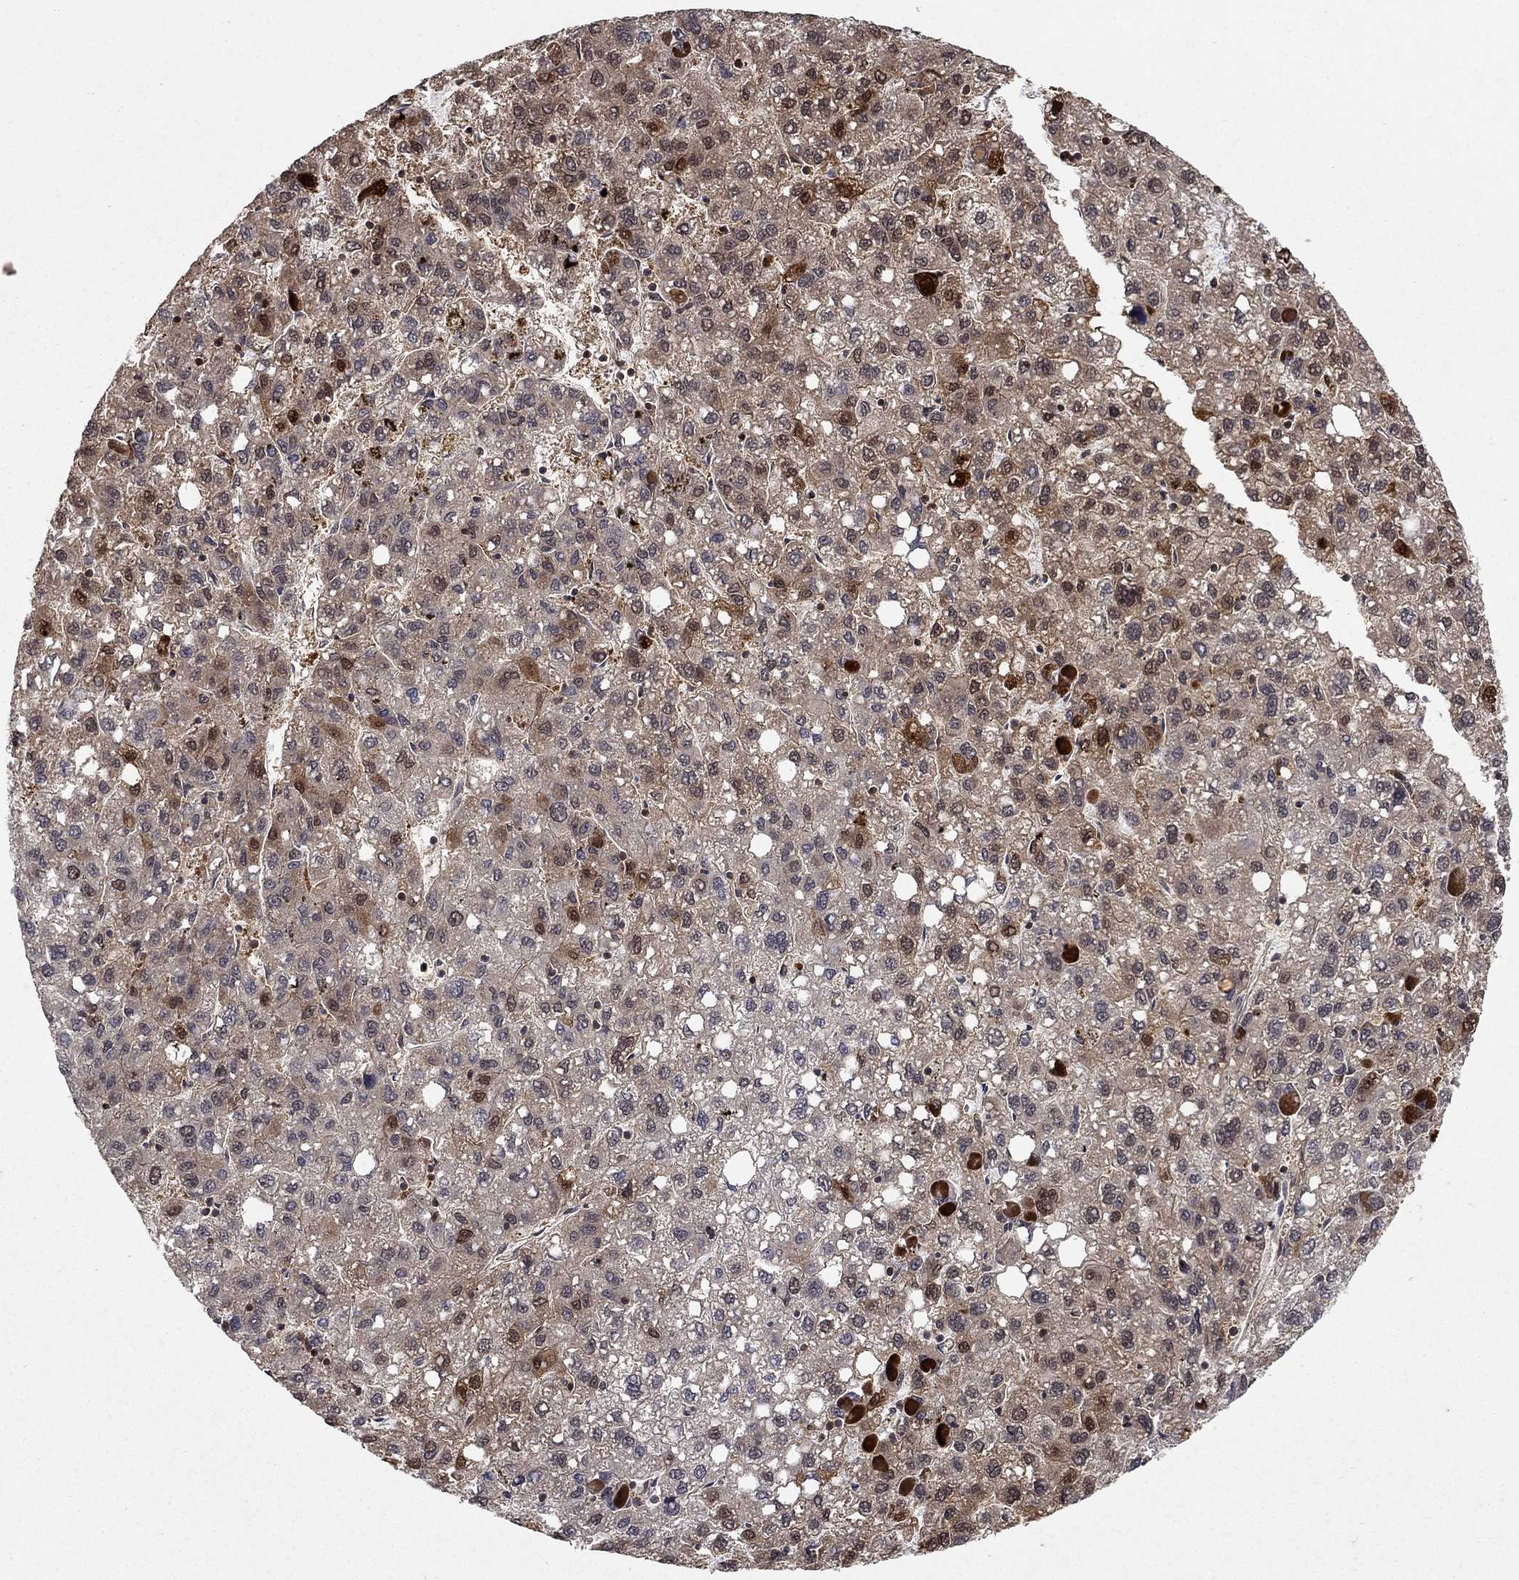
{"staining": {"intensity": "strong", "quantity": "<25%", "location": "cytoplasmic/membranous,nuclear"}, "tissue": "liver cancer", "cell_type": "Tumor cells", "image_type": "cancer", "snomed": [{"axis": "morphology", "description": "Carcinoma, Hepatocellular, NOS"}, {"axis": "topography", "description": "Liver"}], "caption": "Immunohistochemical staining of human hepatocellular carcinoma (liver) exhibits medium levels of strong cytoplasmic/membranous and nuclear protein expression in approximately <25% of tumor cells.", "gene": "CCDC66", "patient": {"sex": "female", "age": 82}}